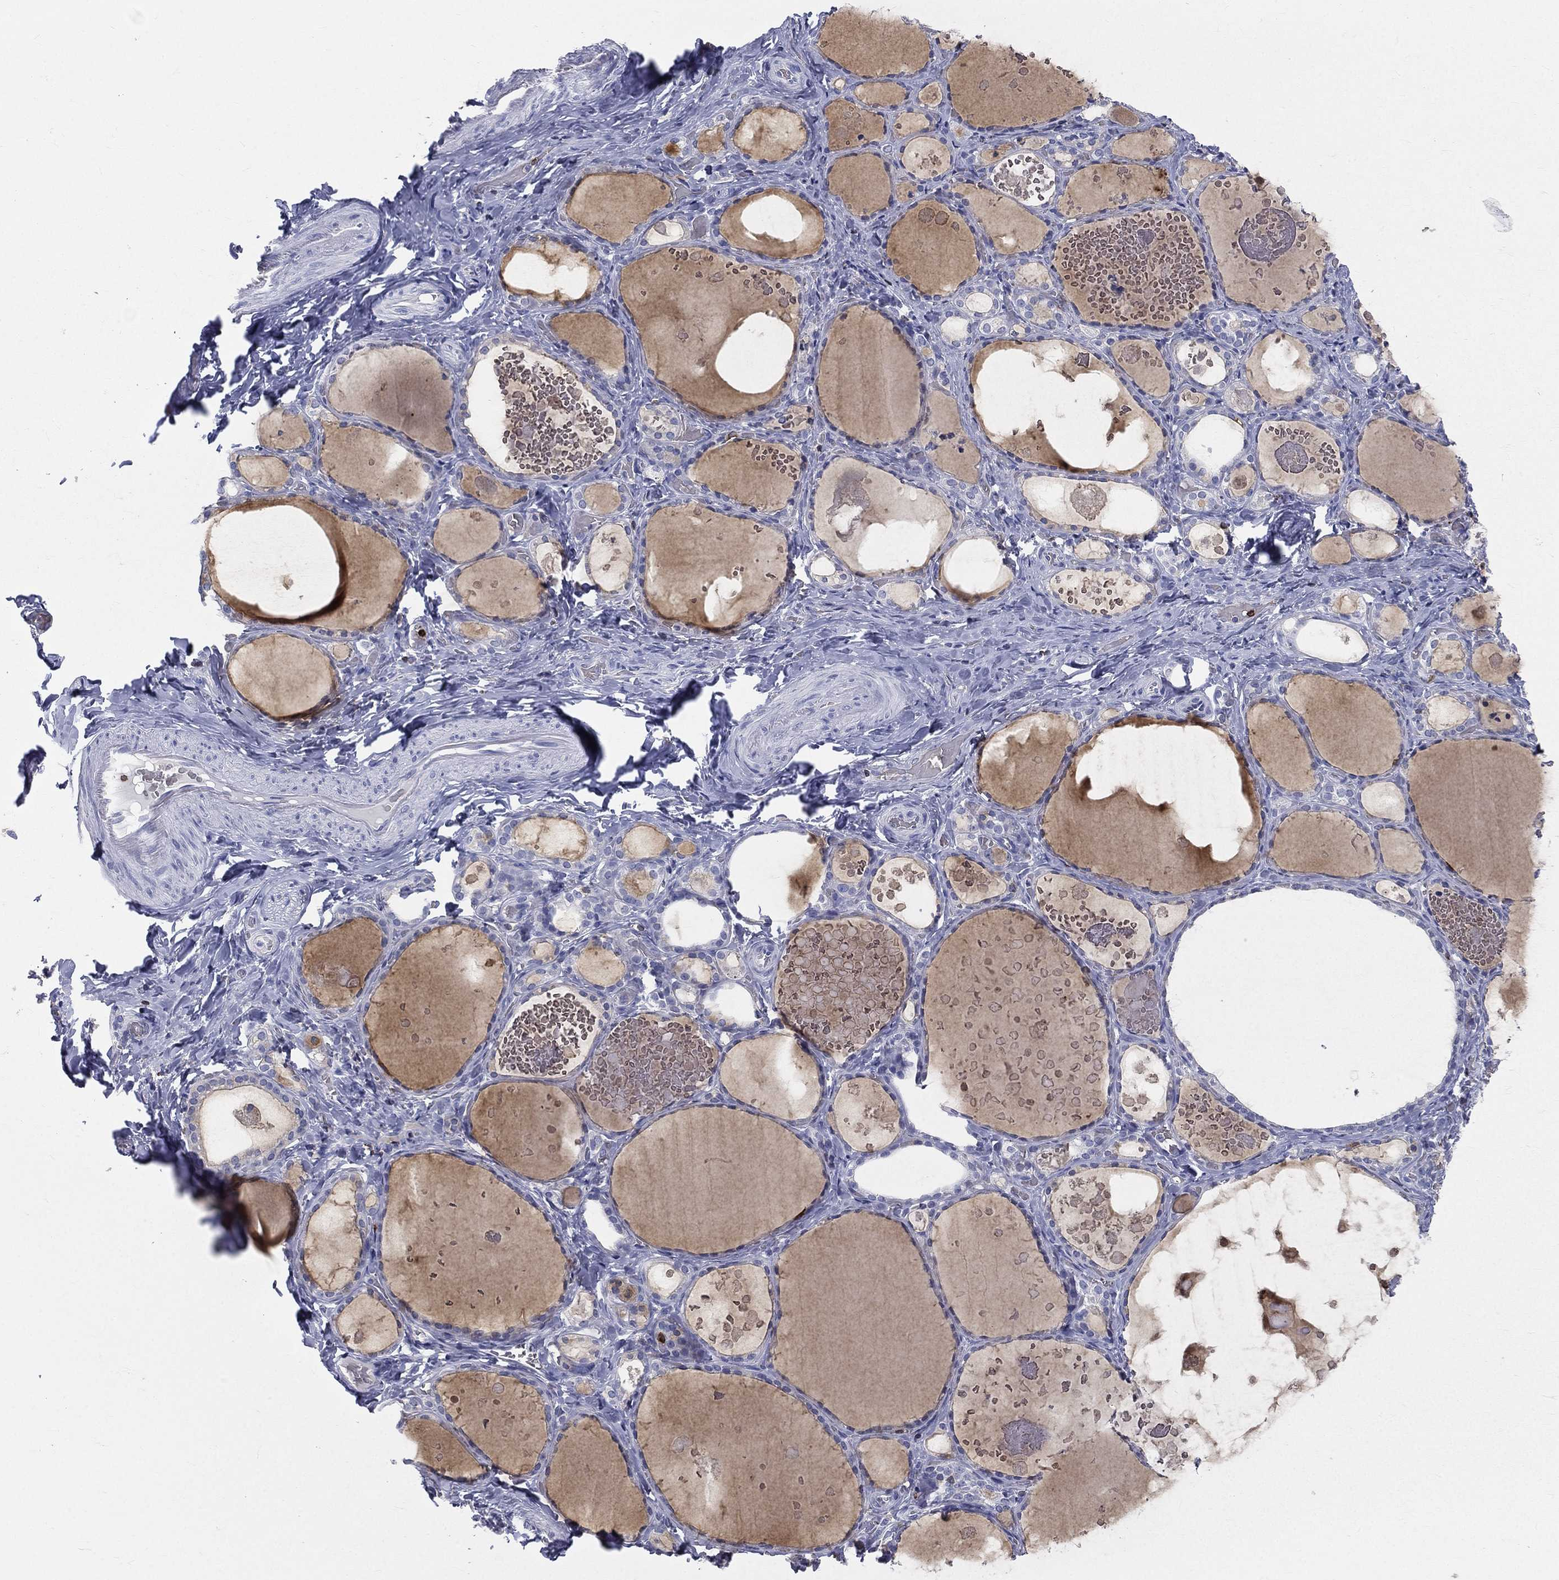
{"staining": {"intensity": "negative", "quantity": "none", "location": "none"}, "tissue": "thyroid gland", "cell_type": "Glandular cells", "image_type": "normal", "snomed": [{"axis": "morphology", "description": "Normal tissue, NOS"}, {"axis": "topography", "description": "Thyroid gland"}], "caption": "Protein analysis of normal thyroid gland demonstrates no significant expression in glandular cells.", "gene": "CTSW", "patient": {"sex": "female", "age": 56}}